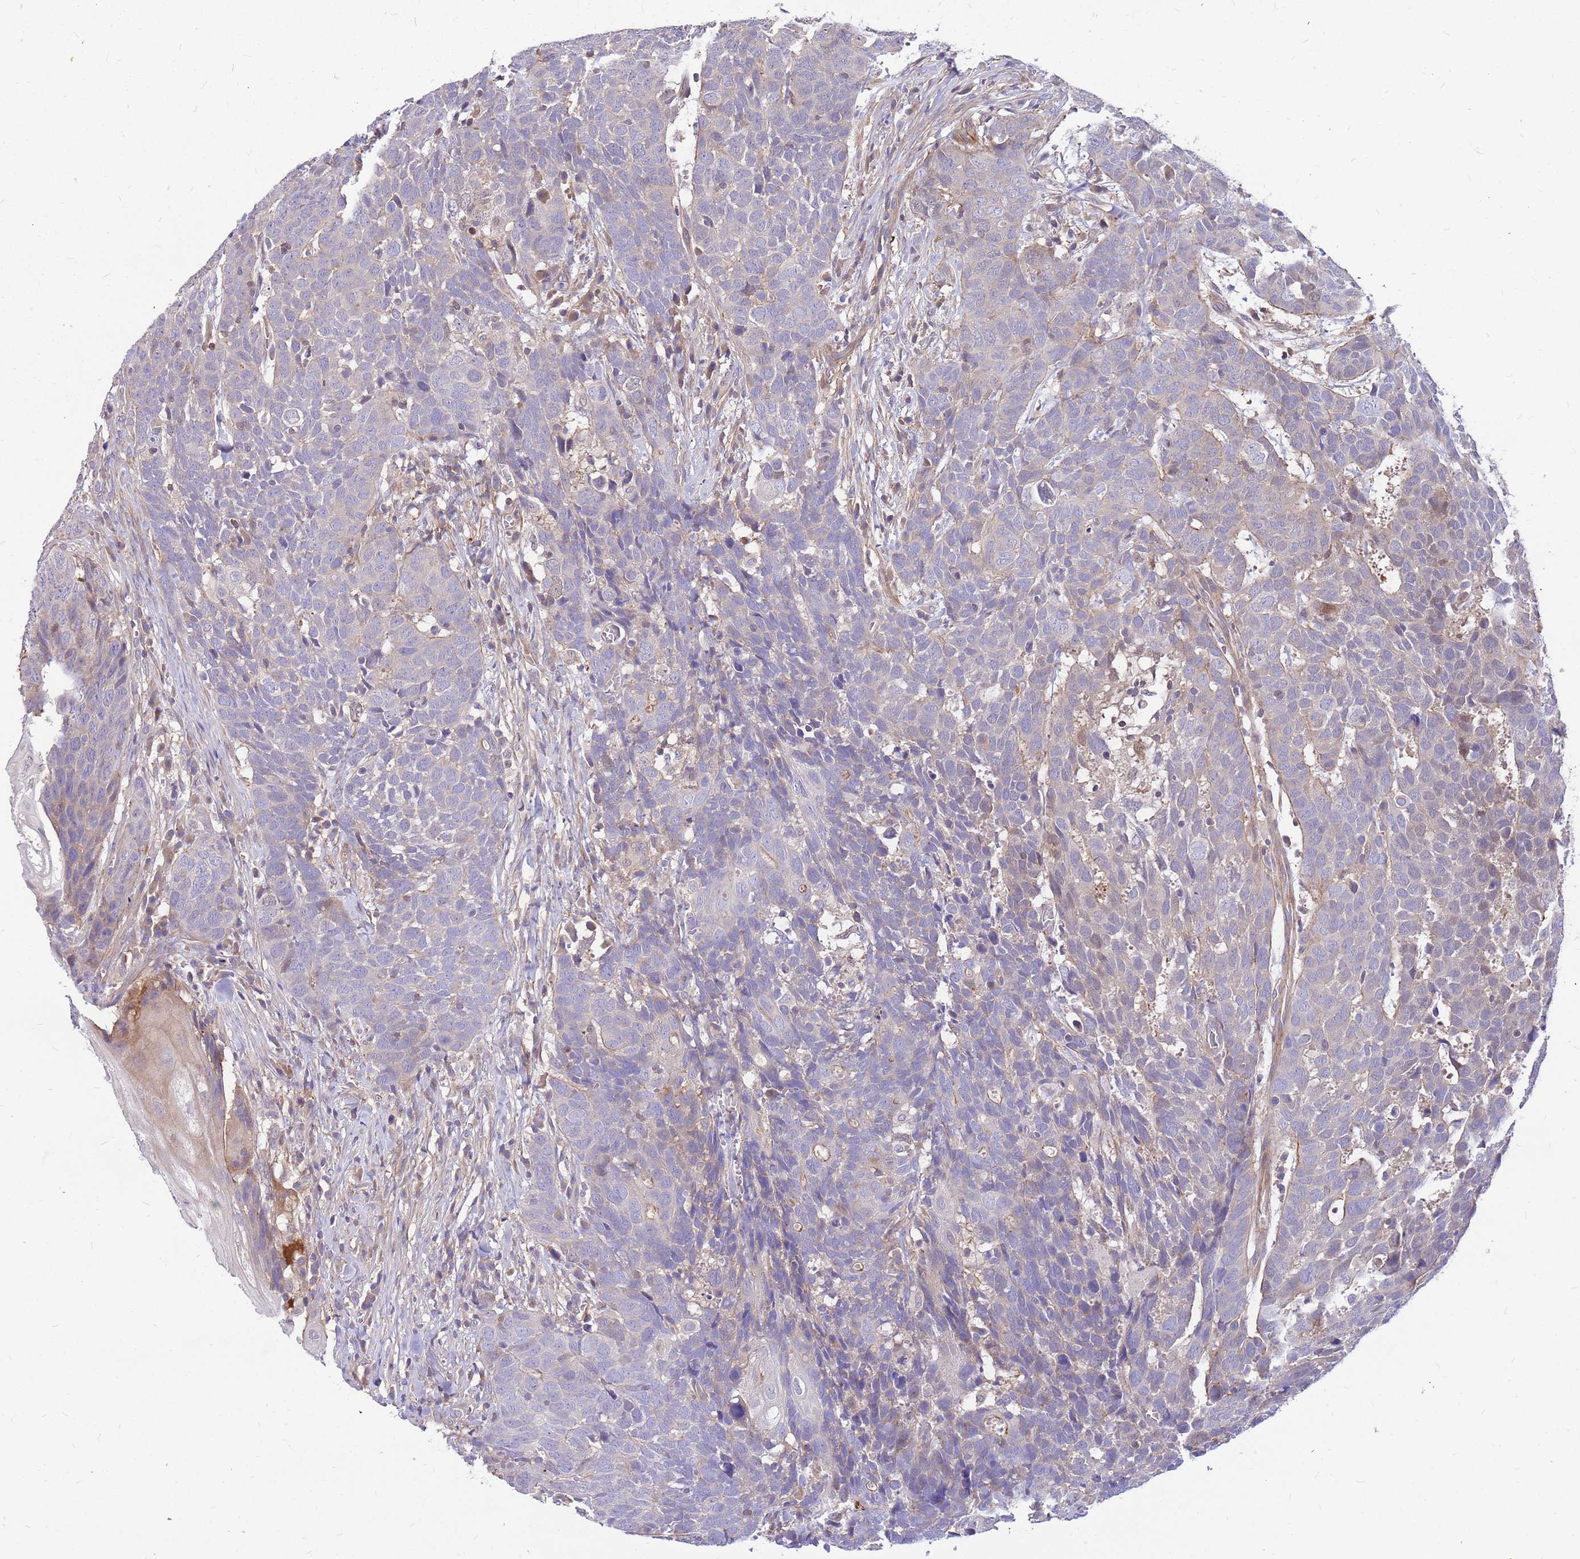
{"staining": {"intensity": "negative", "quantity": "none", "location": "none"}, "tissue": "head and neck cancer", "cell_type": "Tumor cells", "image_type": "cancer", "snomed": [{"axis": "morphology", "description": "Squamous cell carcinoma, NOS"}, {"axis": "topography", "description": "Head-Neck"}], "caption": "DAB immunohistochemical staining of squamous cell carcinoma (head and neck) shows no significant expression in tumor cells. The staining was performed using DAB to visualize the protein expression in brown, while the nuclei were stained in blue with hematoxylin (Magnification: 20x).", "gene": "MVD", "patient": {"sex": "male", "age": 66}}